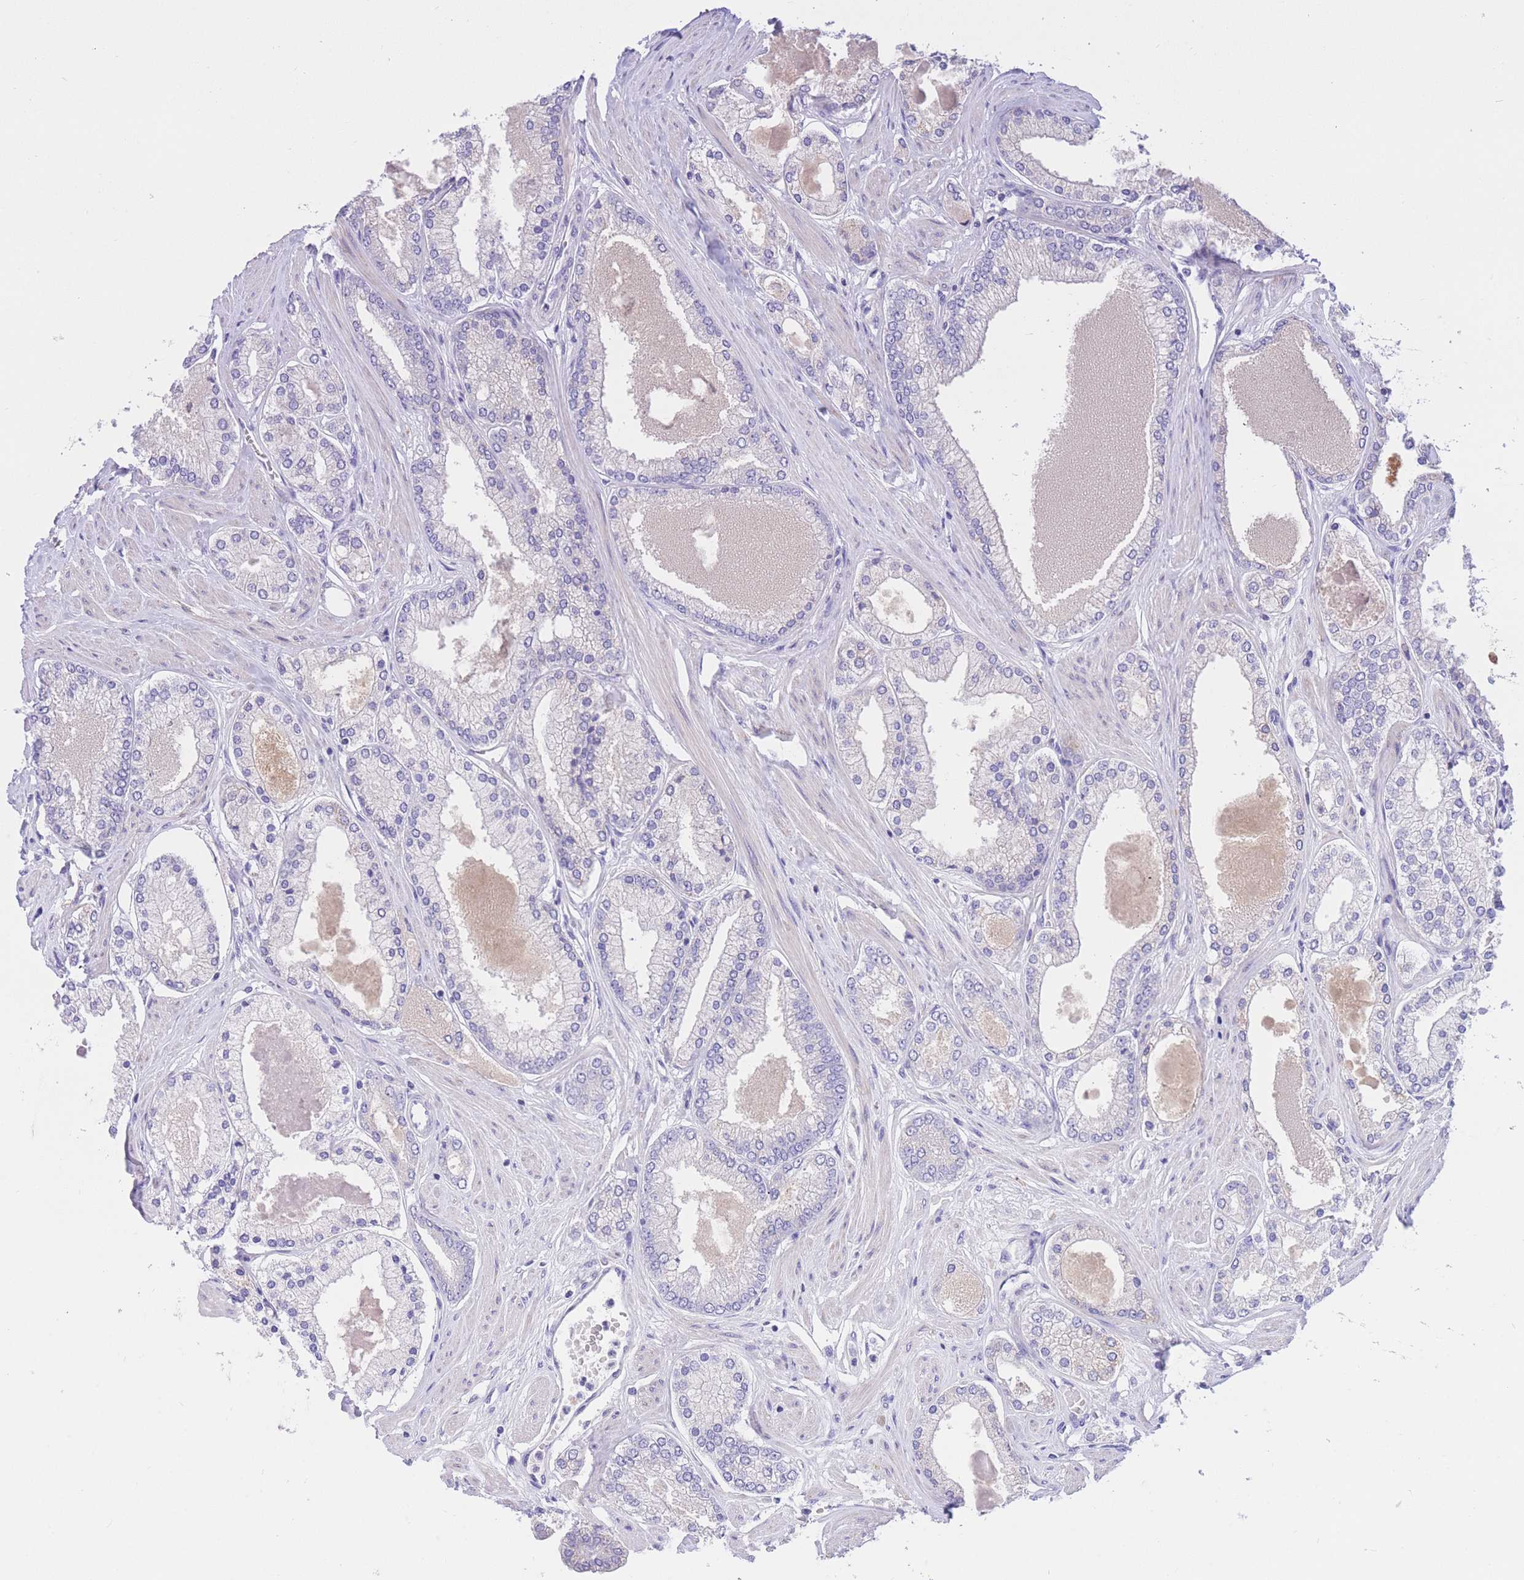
{"staining": {"intensity": "negative", "quantity": "none", "location": "none"}, "tissue": "prostate cancer", "cell_type": "Tumor cells", "image_type": "cancer", "snomed": [{"axis": "morphology", "description": "Adenocarcinoma, Low grade"}, {"axis": "topography", "description": "Prostate"}], "caption": "Immunohistochemistry (IHC) of human prostate cancer demonstrates no expression in tumor cells.", "gene": "RPL39L", "patient": {"sex": "male", "age": 42}}